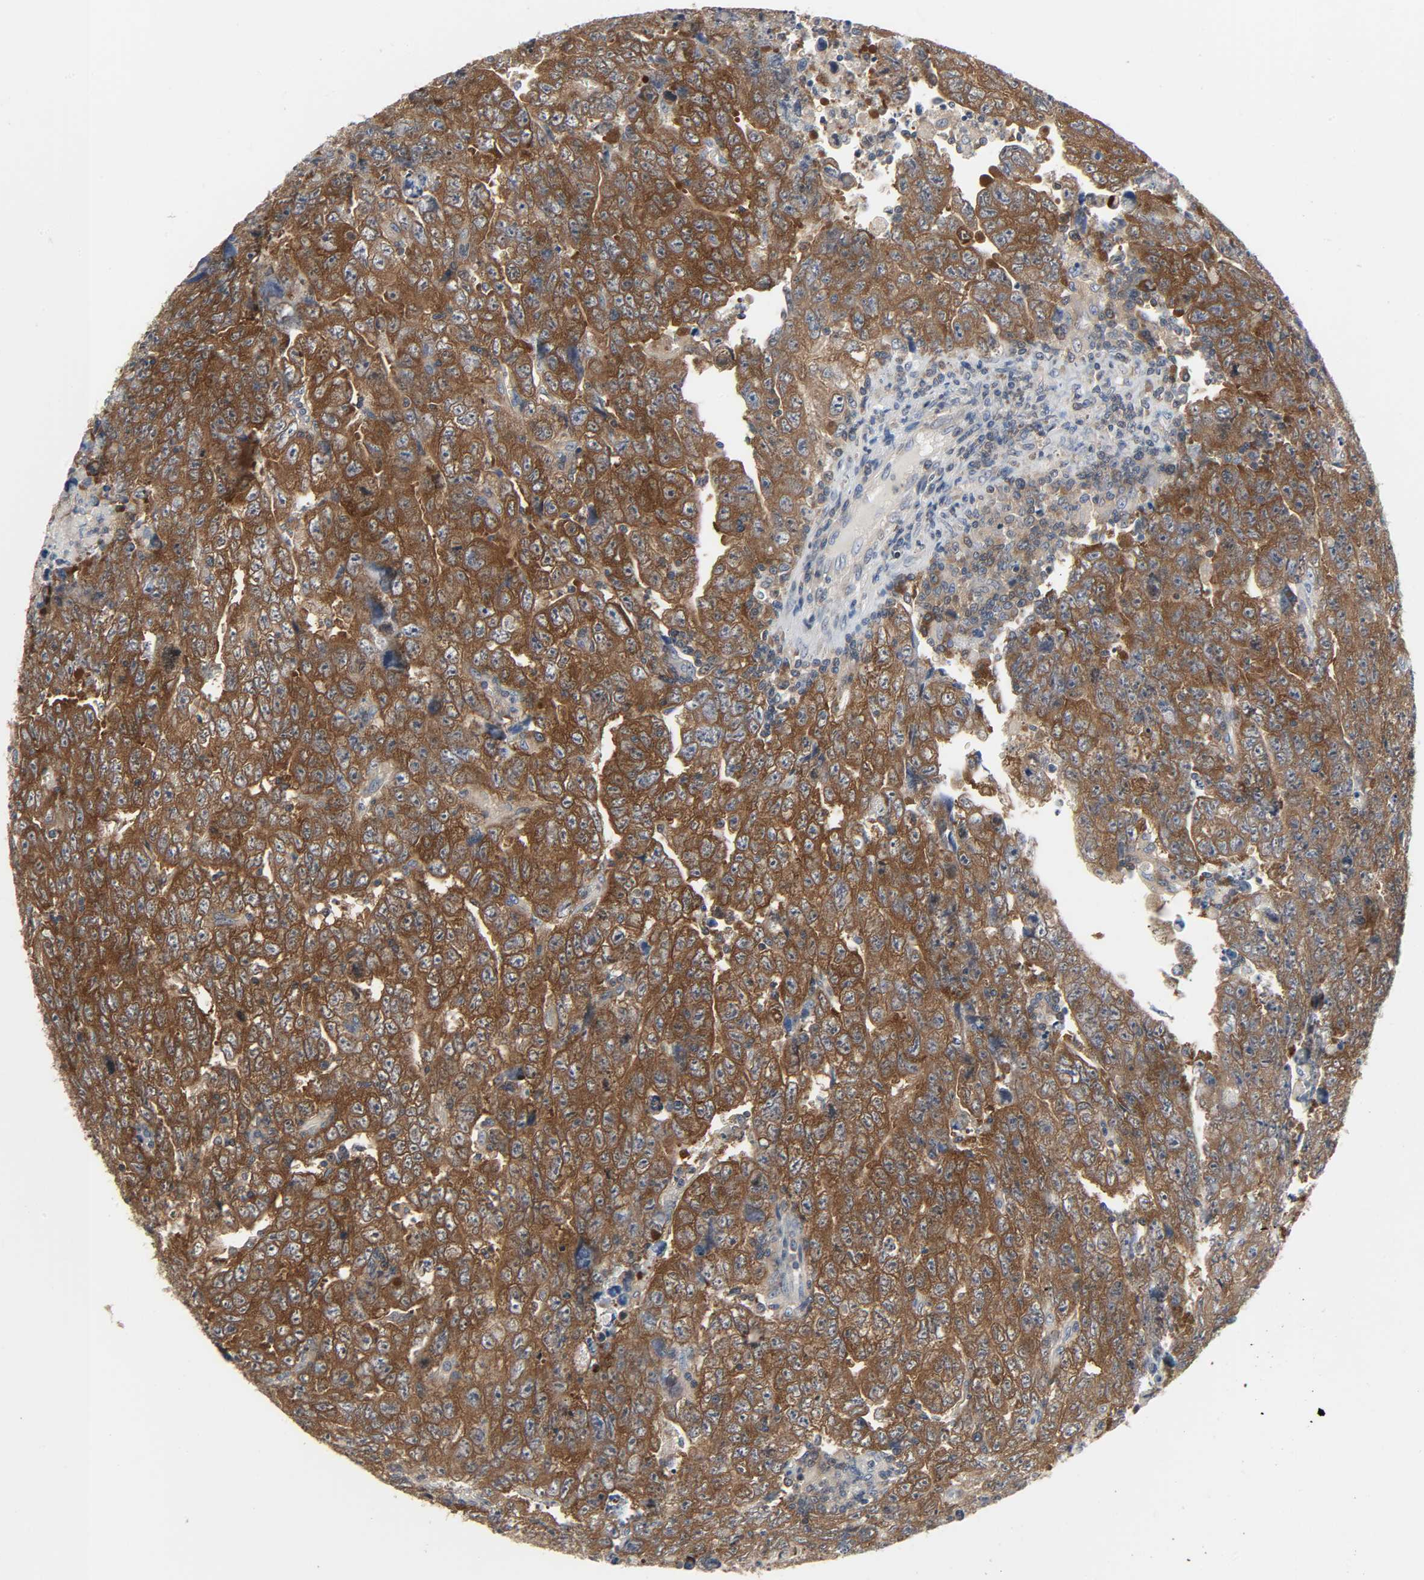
{"staining": {"intensity": "strong", "quantity": ">75%", "location": "cytoplasmic/membranous"}, "tissue": "testis cancer", "cell_type": "Tumor cells", "image_type": "cancer", "snomed": [{"axis": "morphology", "description": "Carcinoma, Embryonal, NOS"}, {"axis": "topography", "description": "Testis"}], "caption": "Protein staining by immunohistochemistry reveals strong cytoplasmic/membranous positivity in about >75% of tumor cells in embryonal carcinoma (testis).", "gene": "PLEKHA2", "patient": {"sex": "male", "age": 28}}